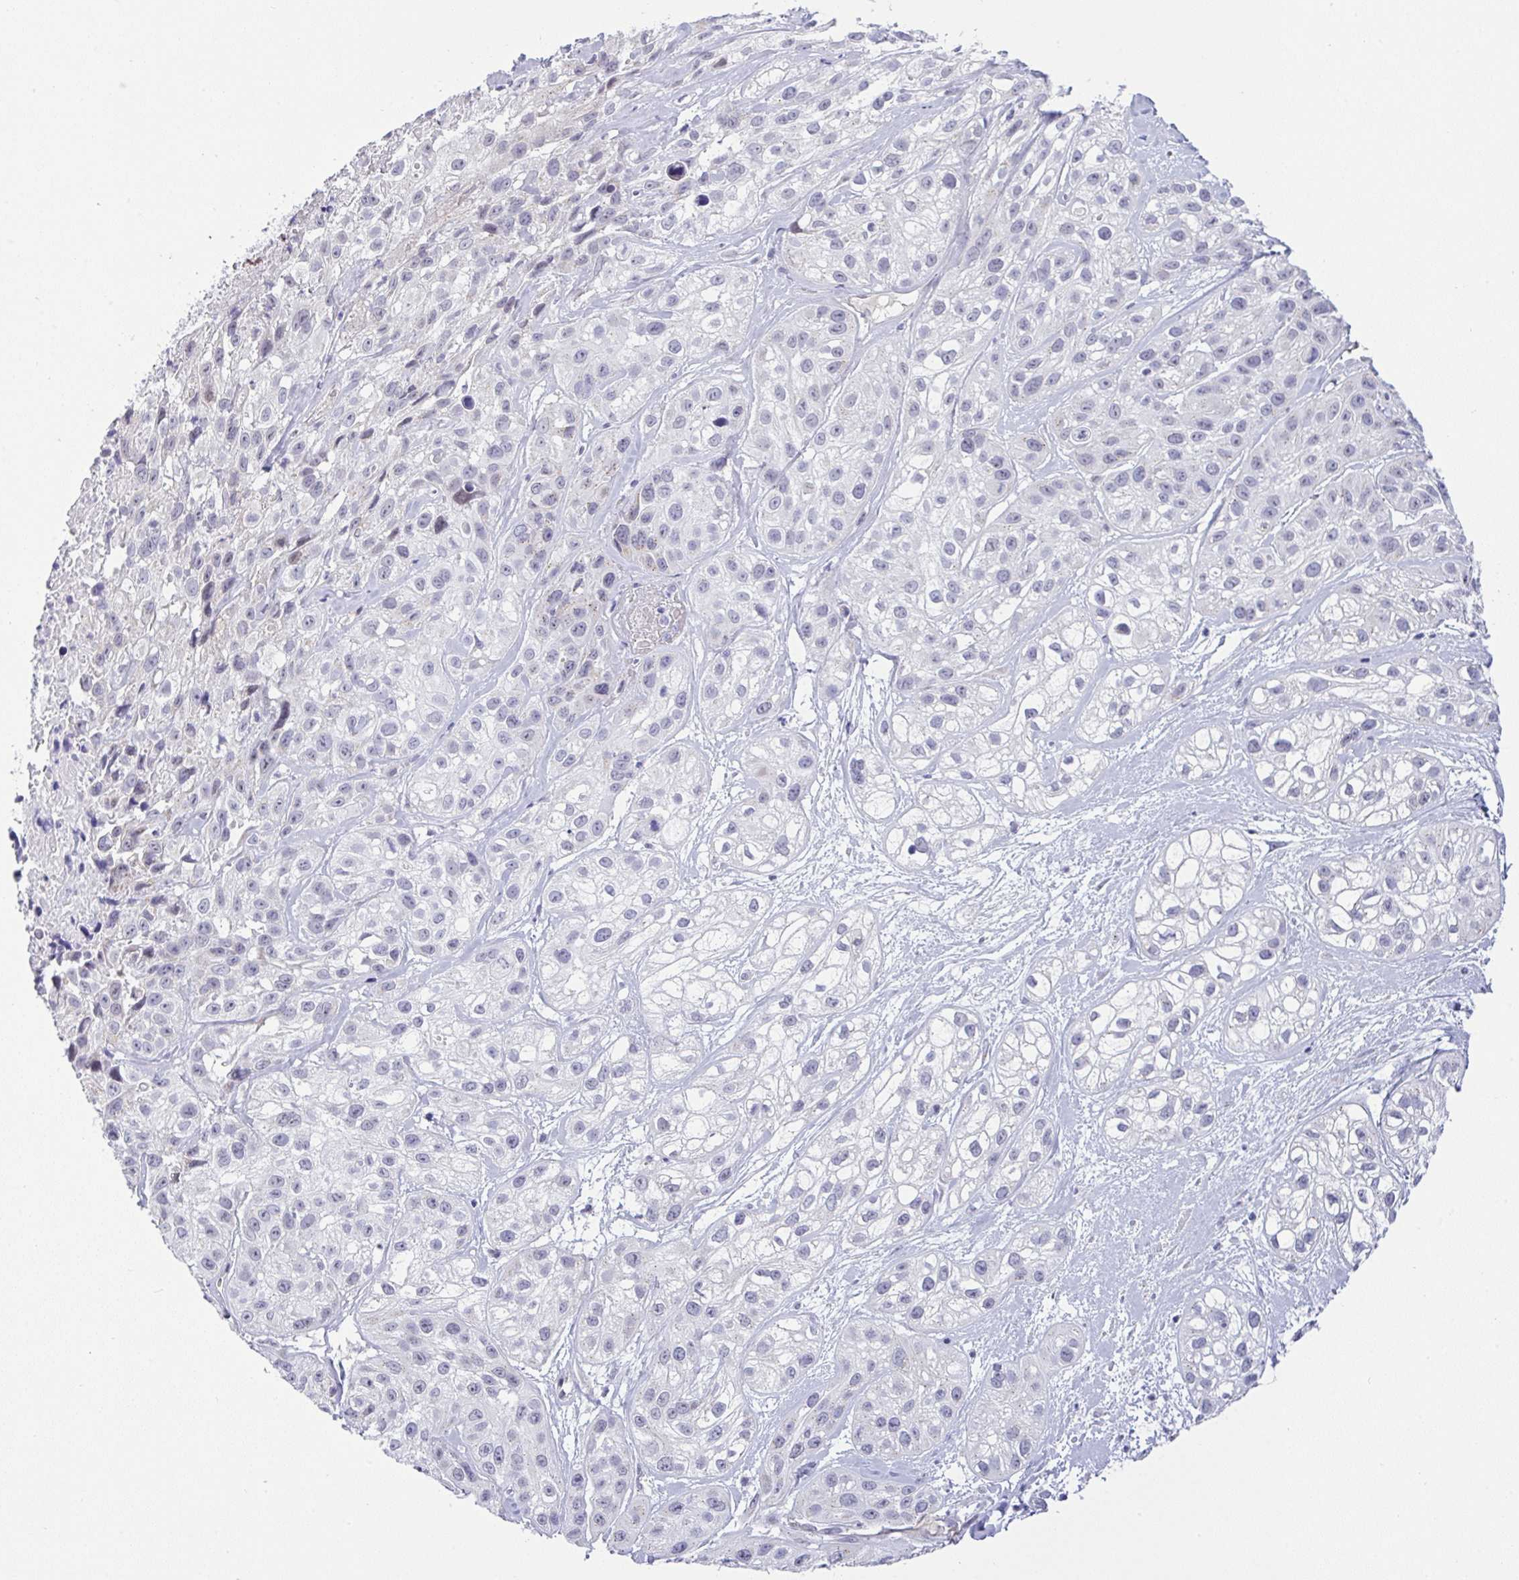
{"staining": {"intensity": "negative", "quantity": "none", "location": "none"}, "tissue": "skin cancer", "cell_type": "Tumor cells", "image_type": "cancer", "snomed": [{"axis": "morphology", "description": "Squamous cell carcinoma, NOS"}, {"axis": "topography", "description": "Skin"}], "caption": "There is no significant staining in tumor cells of skin cancer (squamous cell carcinoma).", "gene": "FAM177A1", "patient": {"sex": "male", "age": 82}}